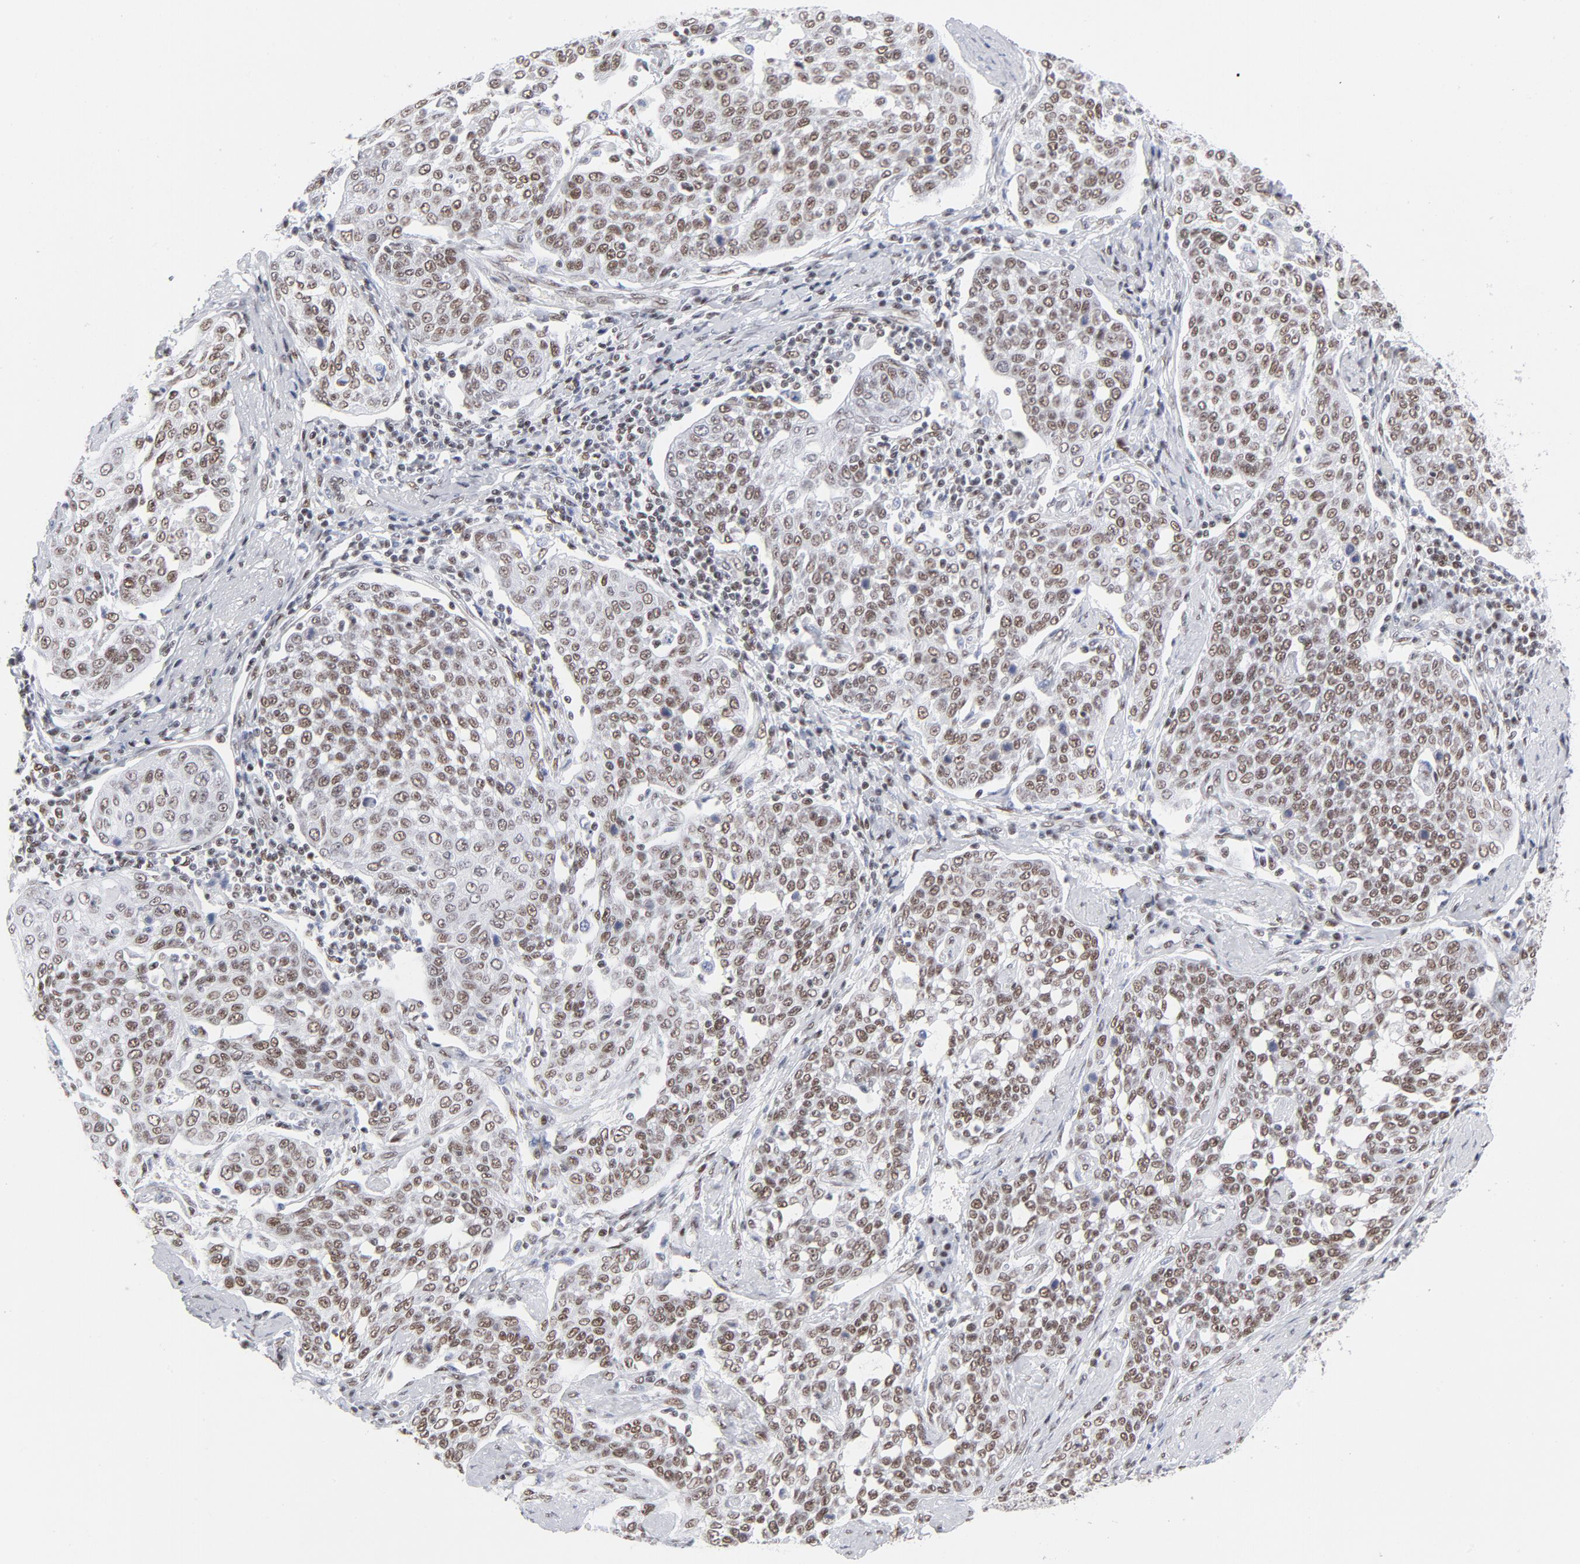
{"staining": {"intensity": "moderate", "quantity": "25%-75%", "location": "nuclear"}, "tissue": "cervical cancer", "cell_type": "Tumor cells", "image_type": "cancer", "snomed": [{"axis": "morphology", "description": "Squamous cell carcinoma, NOS"}, {"axis": "topography", "description": "Cervix"}], "caption": "The immunohistochemical stain highlights moderate nuclear staining in tumor cells of squamous cell carcinoma (cervical) tissue. Immunohistochemistry stains the protein of interest in brown and the nuclei are stained blue.", "gene": "ATF2", "patient": {"sex": "female", "age": 34}}